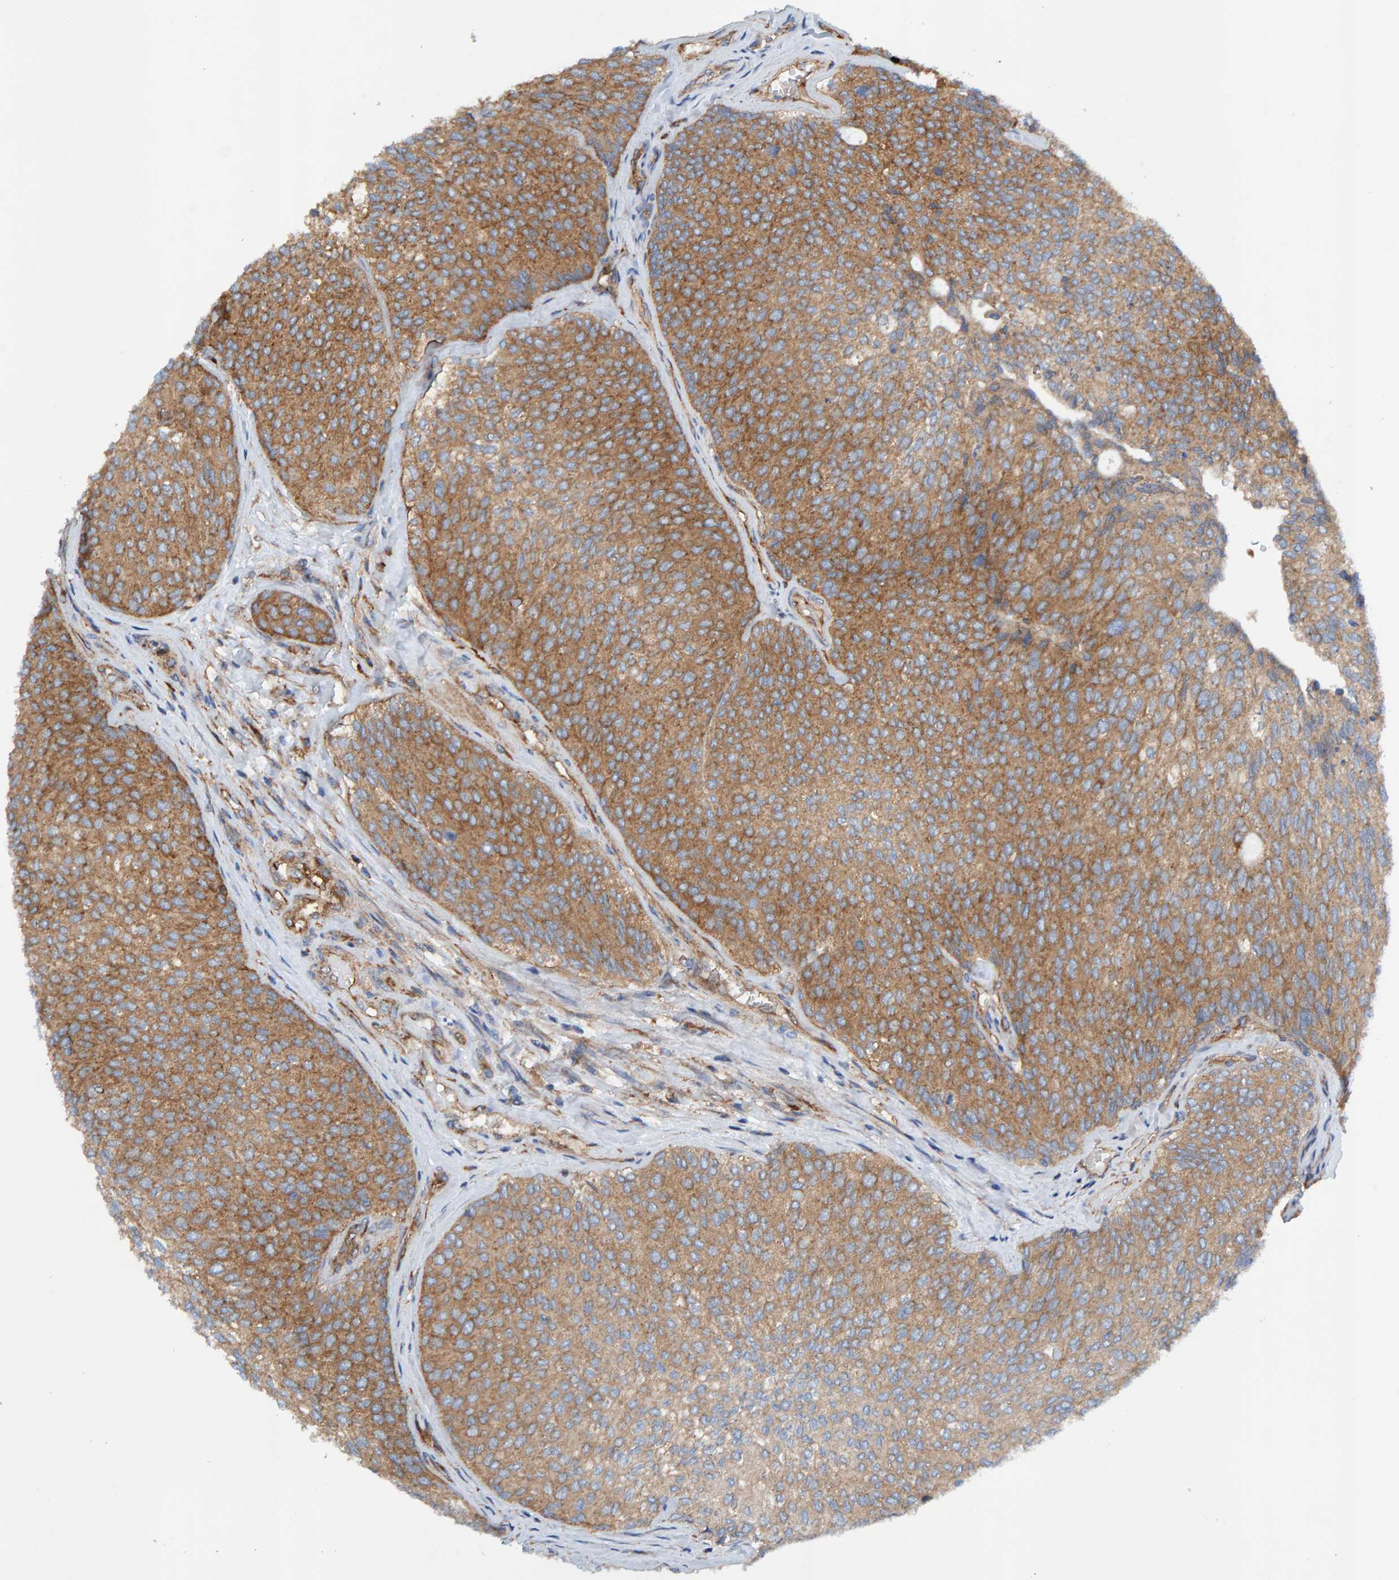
{"staining": {"intensity": "moderate", "quantity": ">75%", "location": "cytoplasmic/membranous"}, "tissue": "urothelial cancer", "cell_type": "Tumor cells", "image_type": "cancer", "snomed": [{"axis": "morphology", "description": "Urothelial carcinoma, Low grade"}, {"axis": "topography", "description": "Urinary bladder"}], "caption": "This is an image of IHC staining of low-grade urothelial carcinoma, which shows moderate positivity in the cytoplasmic/membranous of tumor cells.", "gene": "MKLN1", "patient": {"sex": "female", "age": 79}}